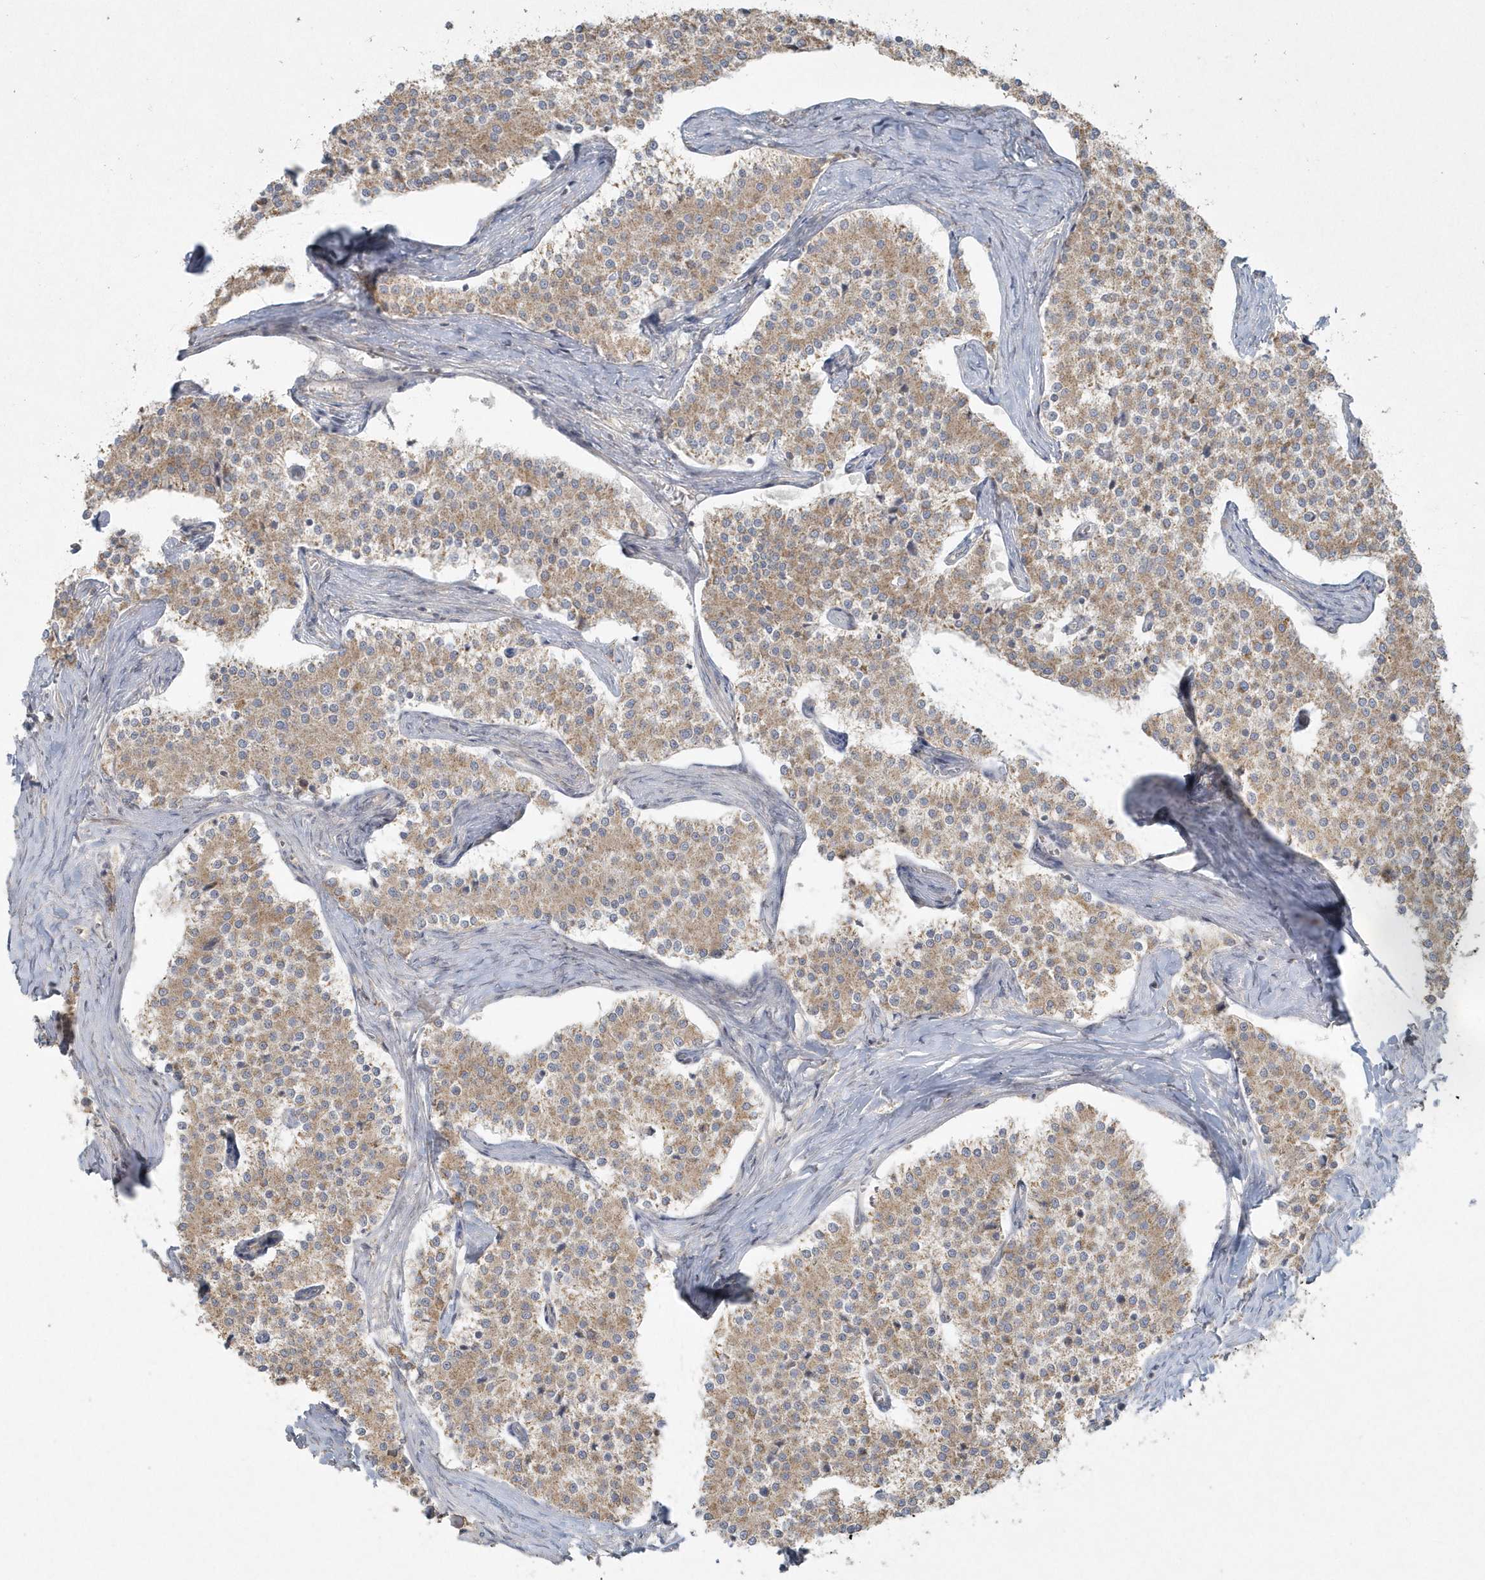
{"staining": {"intensity": "moderate", "quantity": ">75%", "location": "cytoplasmic/membranous"}, "tissue": "carcinoid", "cell_type": "Tumor cells", "image_type": "cancer", "snomed": [{"axis": "morphology", "description": "Carcinoid, malignant, NOS"}, {"axis": "topography", "description": "Colon"}], "caption": "The immunohistochemical stain highlights moderate cytoplasmic/membranous staining in tumor cells of malignant carcinoid tissue. (IHC, brightfield microscopy, high magnification).", "gene": "BLTP3A", "patient": {"sex": "female", "age": 52}}